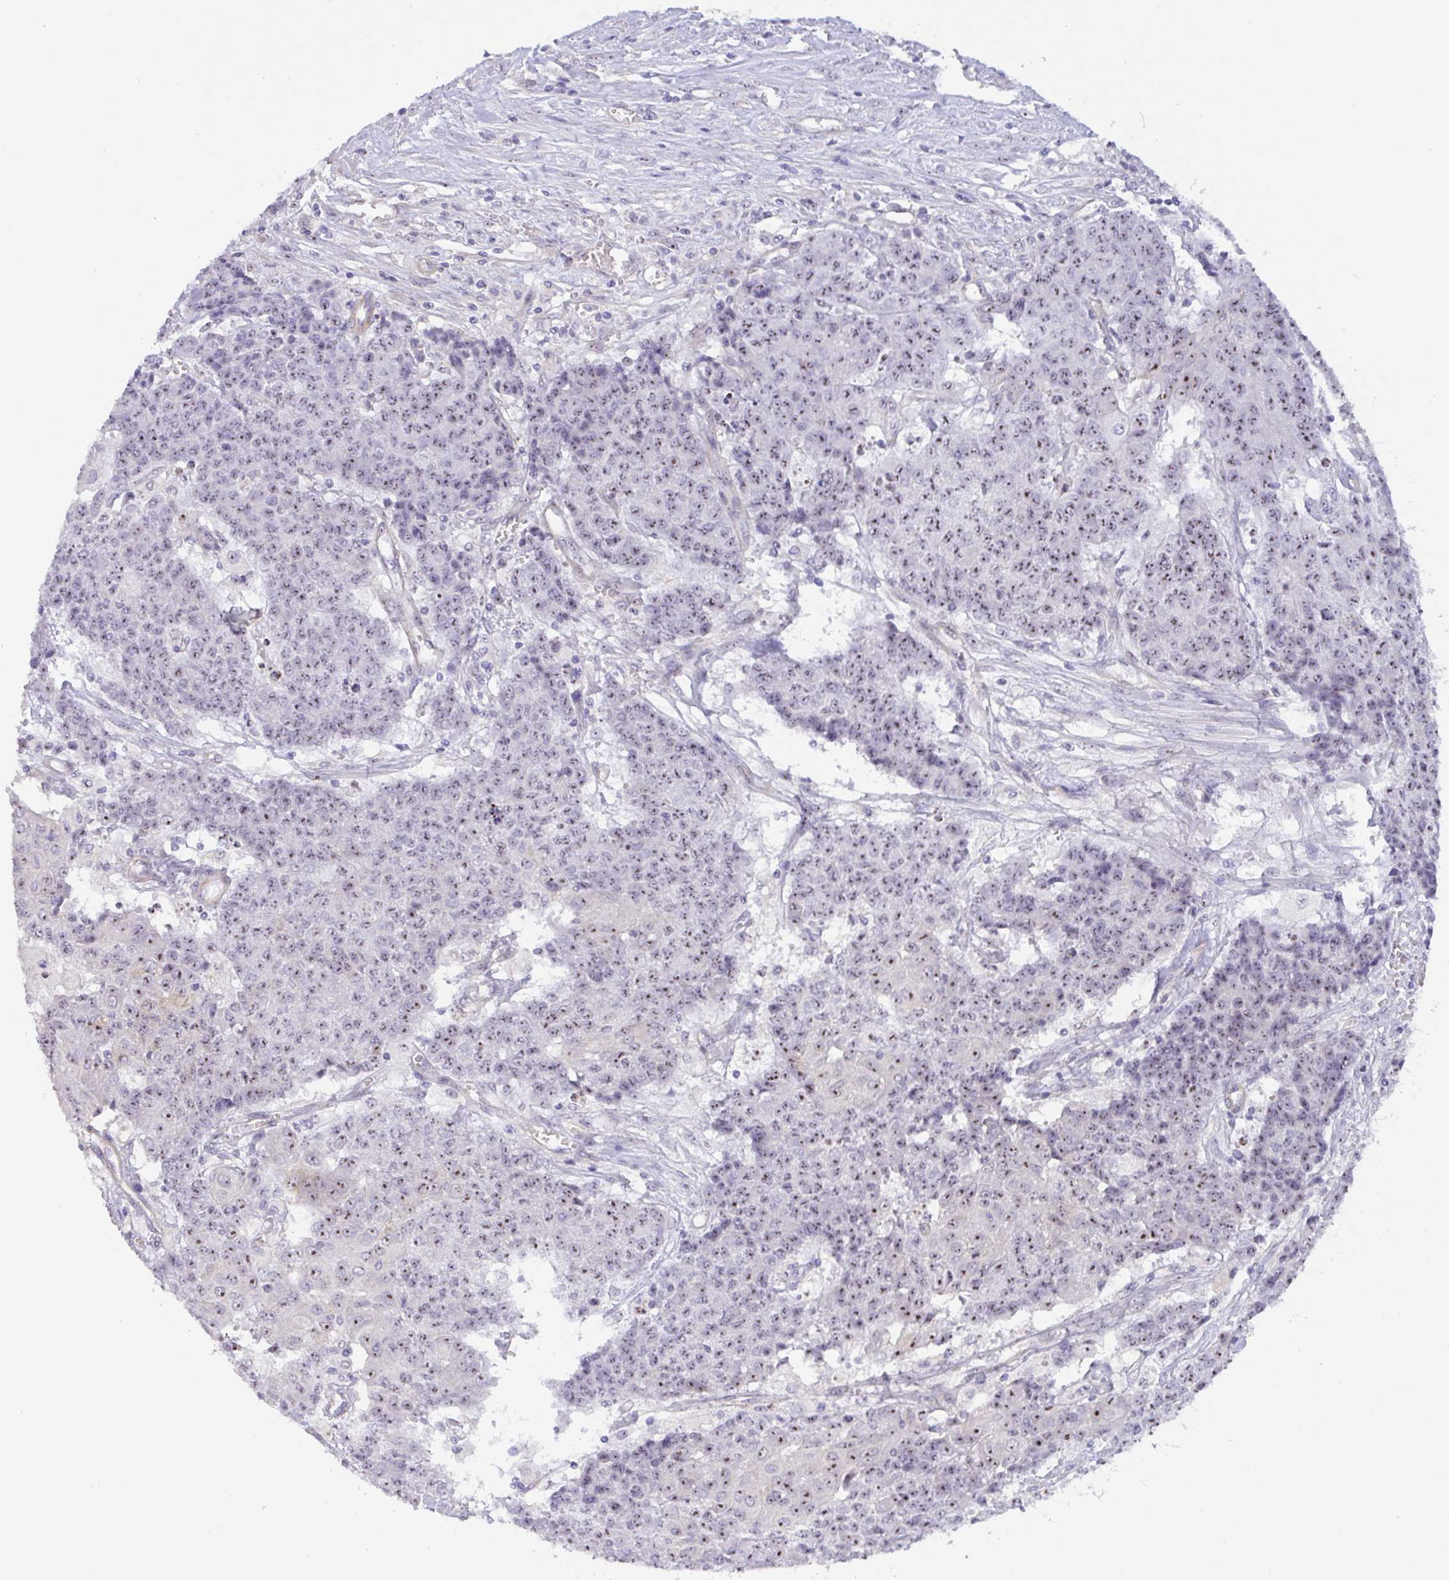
{"staining": {"intensity": "weak", "quantity": "25%-75%", "location": "nuclear"}, "tissue": "ovarian cancer", "cell_type": "Tumor cells", "image_type": "cancer", "snomed": [{"axis": "morphology", "description": "Carcinoma, endometroid"}, {"axis": "topography", "description": "Ovary"}], "caption": "High-power microscopy captured an IHC image of ovarian endometroid carcinoma, revealing weak nuclear expression in about 25%-75% of tumor cells.", "gene": "MXRA8", "patient": {"sex": "female", "age": 42}}